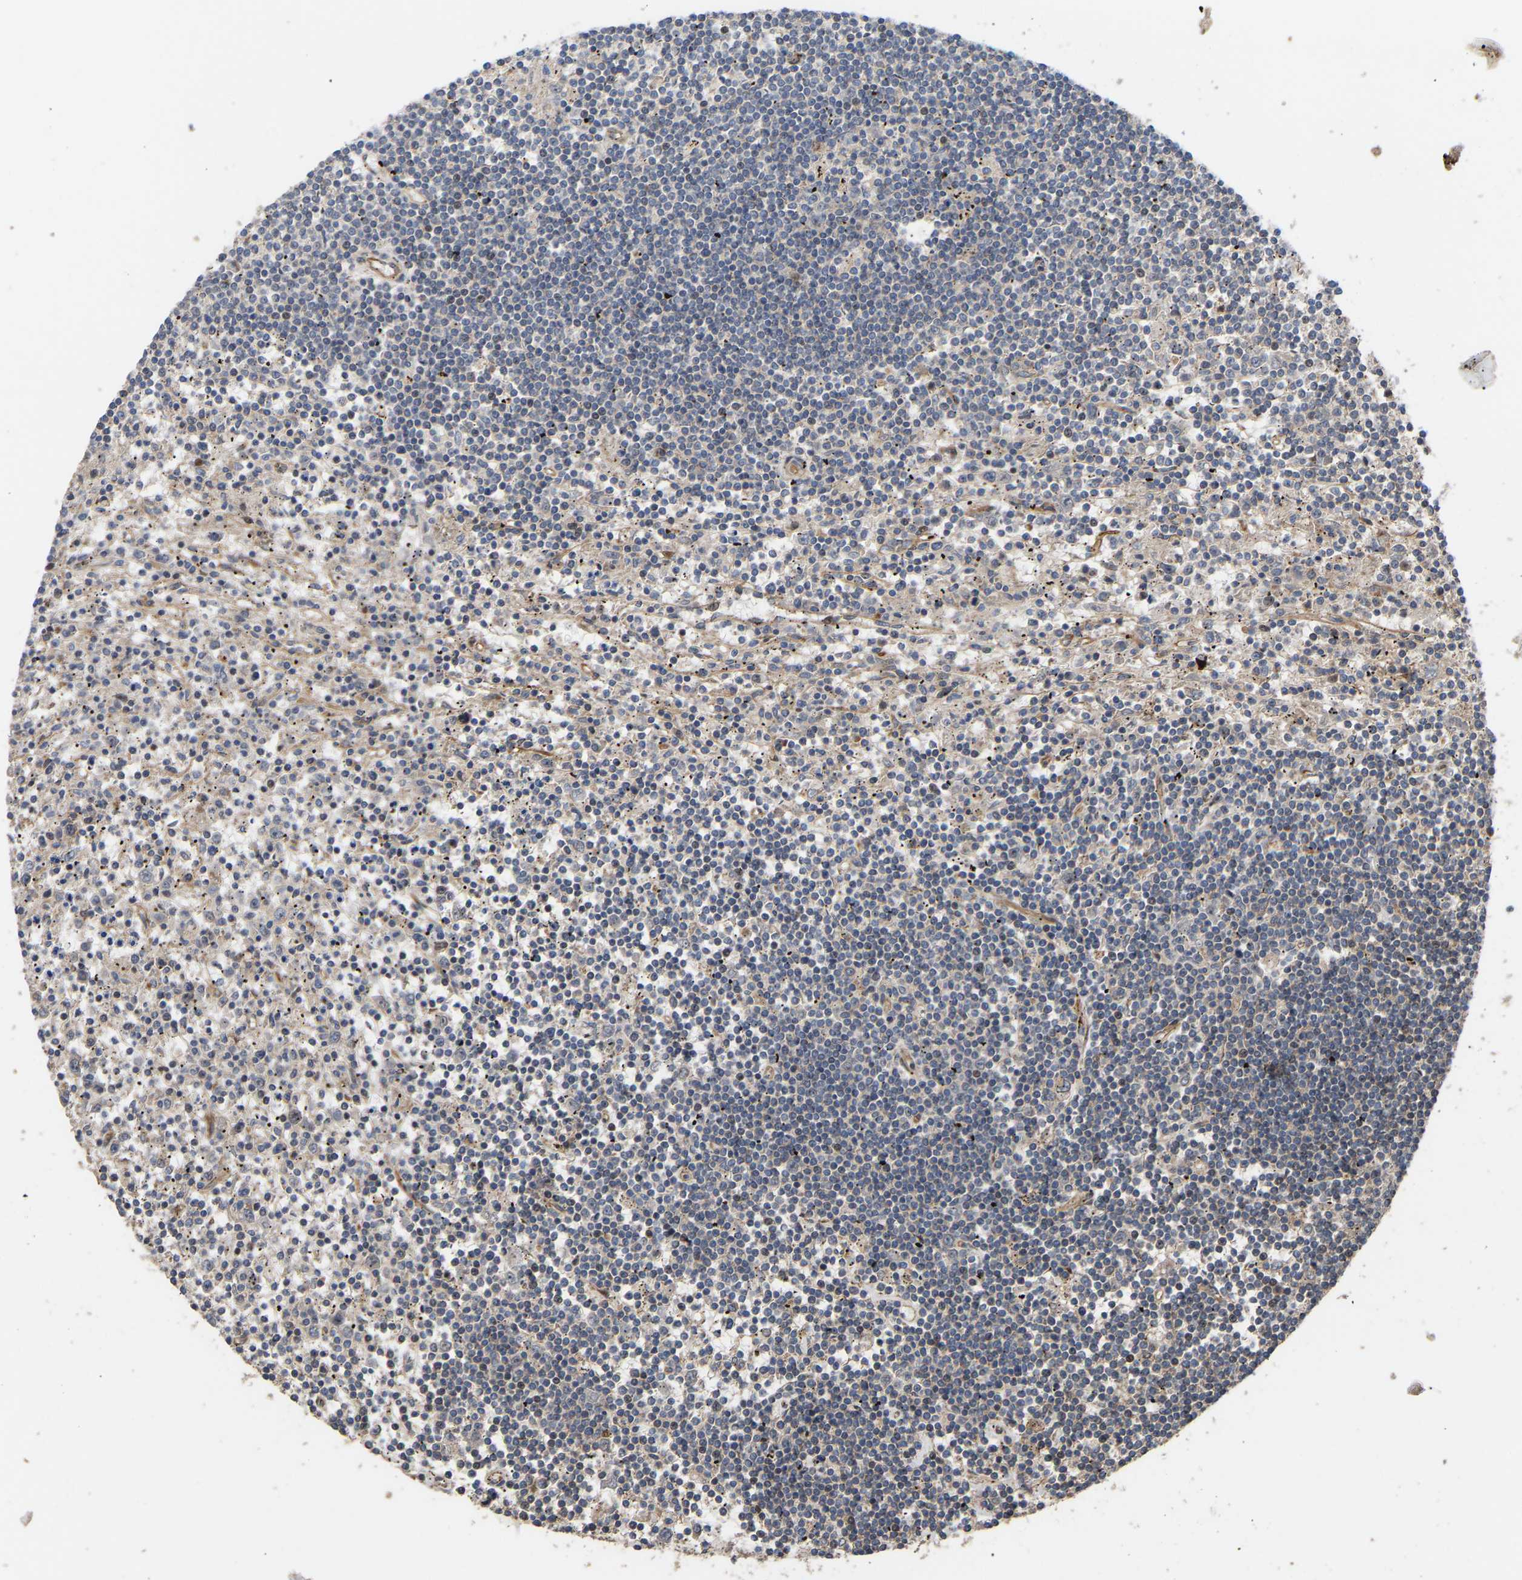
{"staining": {"intensity": "negative", "quantity": "none", "location": "none"}, "tissue": "lymphoma", "cell_type": "Tumor cells", "image_type": "cancer", "snomed": [{"axis": "morphology", "description": "Malignant lymphoma, non-Hodgkin's type, Low grade"}, {"axis": "topography", "description": "Spleen"}], "caption": "DAB (3,3'-diaminobenzidine) immunohistochemical staining of human lymphoma reveals no significant staining in tumor cells.", "gene": "STAU1", "patient": {"sex": "male", "age": 76}}